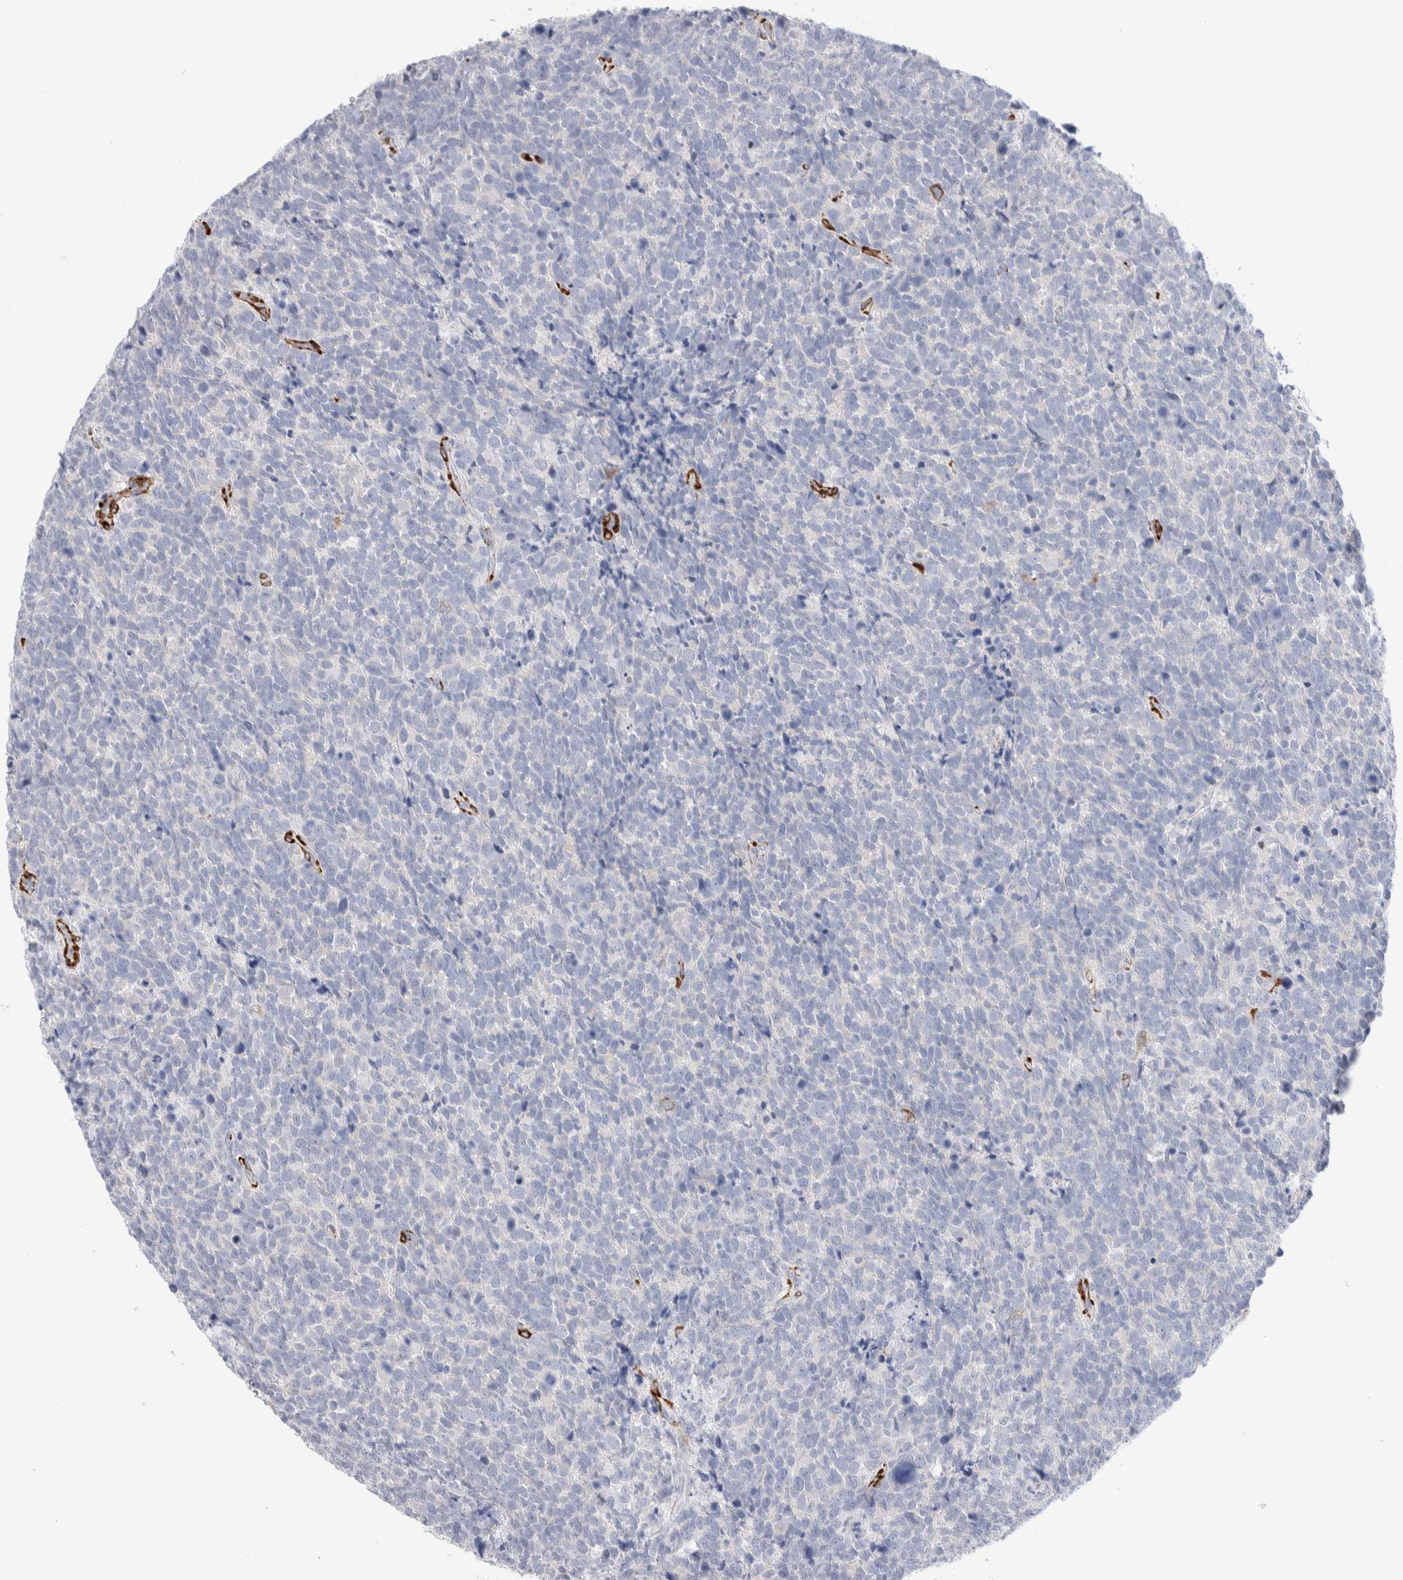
{"staining": {"intensity": "negative", "quantity": "none", "location": "none"}, "tissue": "urothelial cancer", "cell_type": "Tumor cells", "image_type": "cancer", "snomed": [{"axis": "morphology", "description": "Urothelial carcinoma, High grade"}, {"axis": "topography", "description": "Urinary bladder"}], "caption": "Protein analysis of high-grade urothelial carcinoma demonstrates no significant positivity in tumor cells.", "gene": "SEPTIN4", "patient": {"sex": "female", "age": 82}}